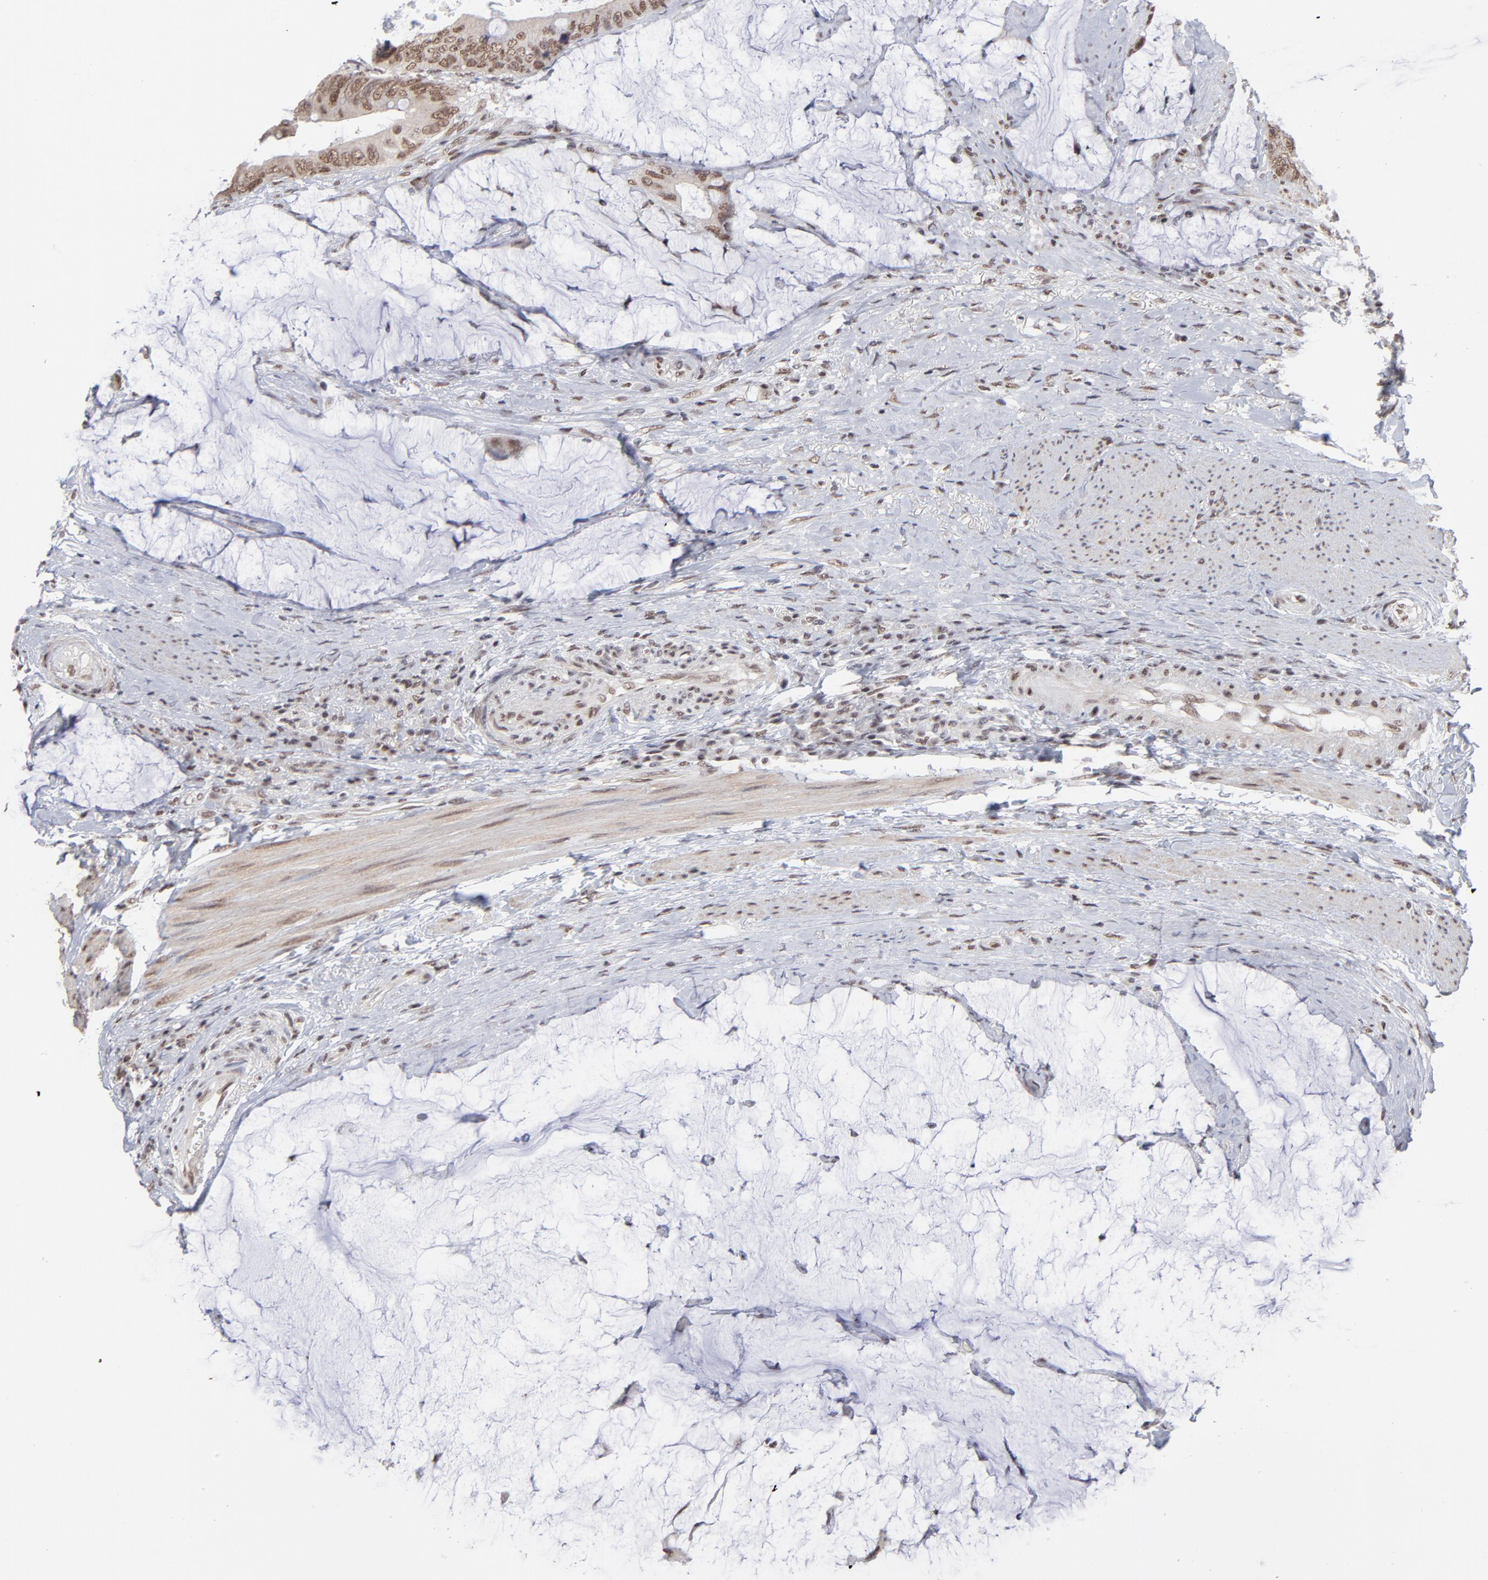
{"staining": {"intensity": "moderate", "quantity": ">75%", "location": "cytoplasmic/membranous,nuclear"}, "tissue": "colorectal cancer", "cell_type": "Tumor cells", "image_type": "cancer", "snomed": [{"axis": "morphology", "description": "Normal tissue, NOS"}, {"axis": "morphology", "description": "Adenocarcinoma, NOS"}, {"axis": "topography", "description": "Rectum"}, {"axis": "topography", "description": "Peripheral nerve tissue"}], "caption": "Moderate cytoplasmic/membranous and nuclear positivity for a protein is appreciated in approximately >75% of tumor cells of colorectal adenocarcinoma using immunohistochemistry.", "gene": "ZNF3", "patient": {"sex": "female", "age": 77}}